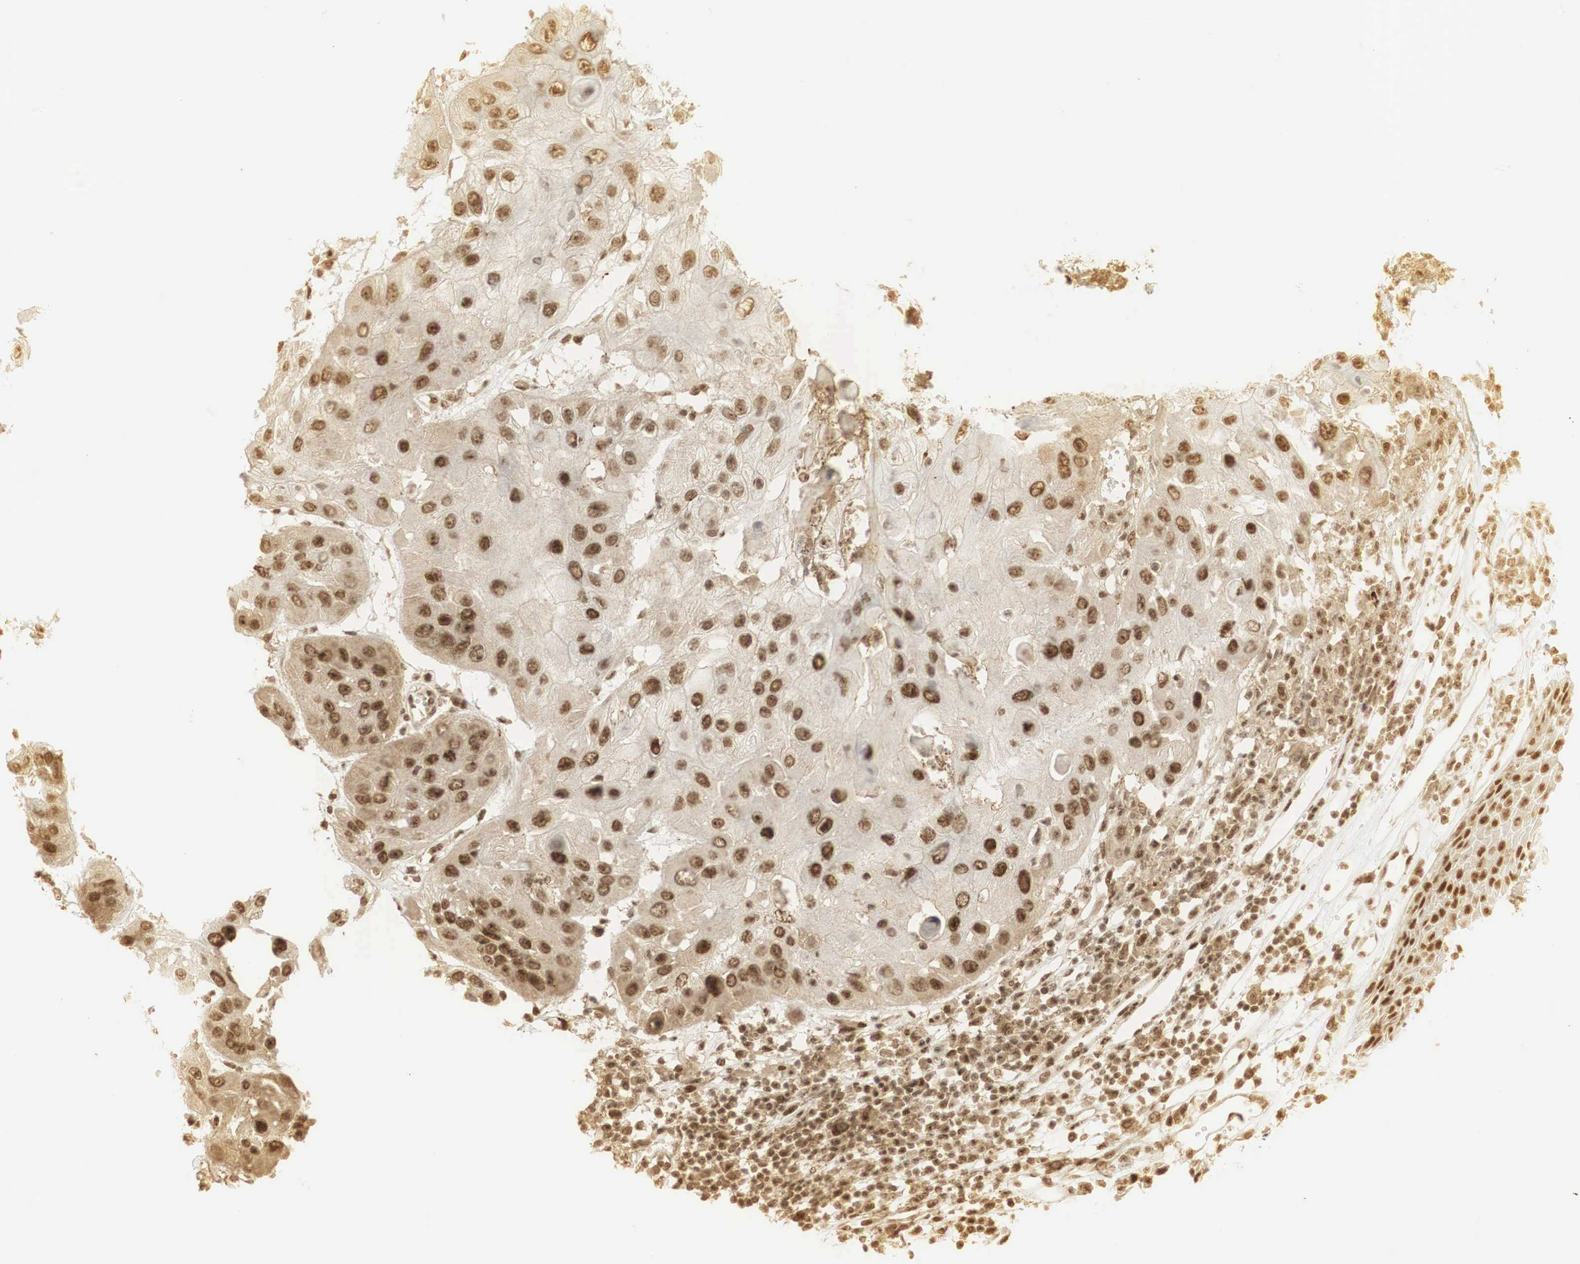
{"staining": {"intensity": "moderate", "quantity": ">75%", "location": "cytoplasmic/membranous,nuclear"}, "tissue": "skin cancer", "cell_type": "Tumor cells", "image_type": "cancer", "snomed": [{"axis": "morphology", "description": "Squamous cell carcinoma, NOS"}, {"axis": "topography", "description": "Skin"}, {"axis": "topography", "description": "Anal"}], "caption": "There is medium levels of moderate cytoplasmic/membranous and nuclear positivity in tumor cells of skin squamous cell carcinoma, as demonstrated by immunohistochemical staining (brown color).", "gene": "RNF113A", "patient": {"sex": "male", "age": 61}}